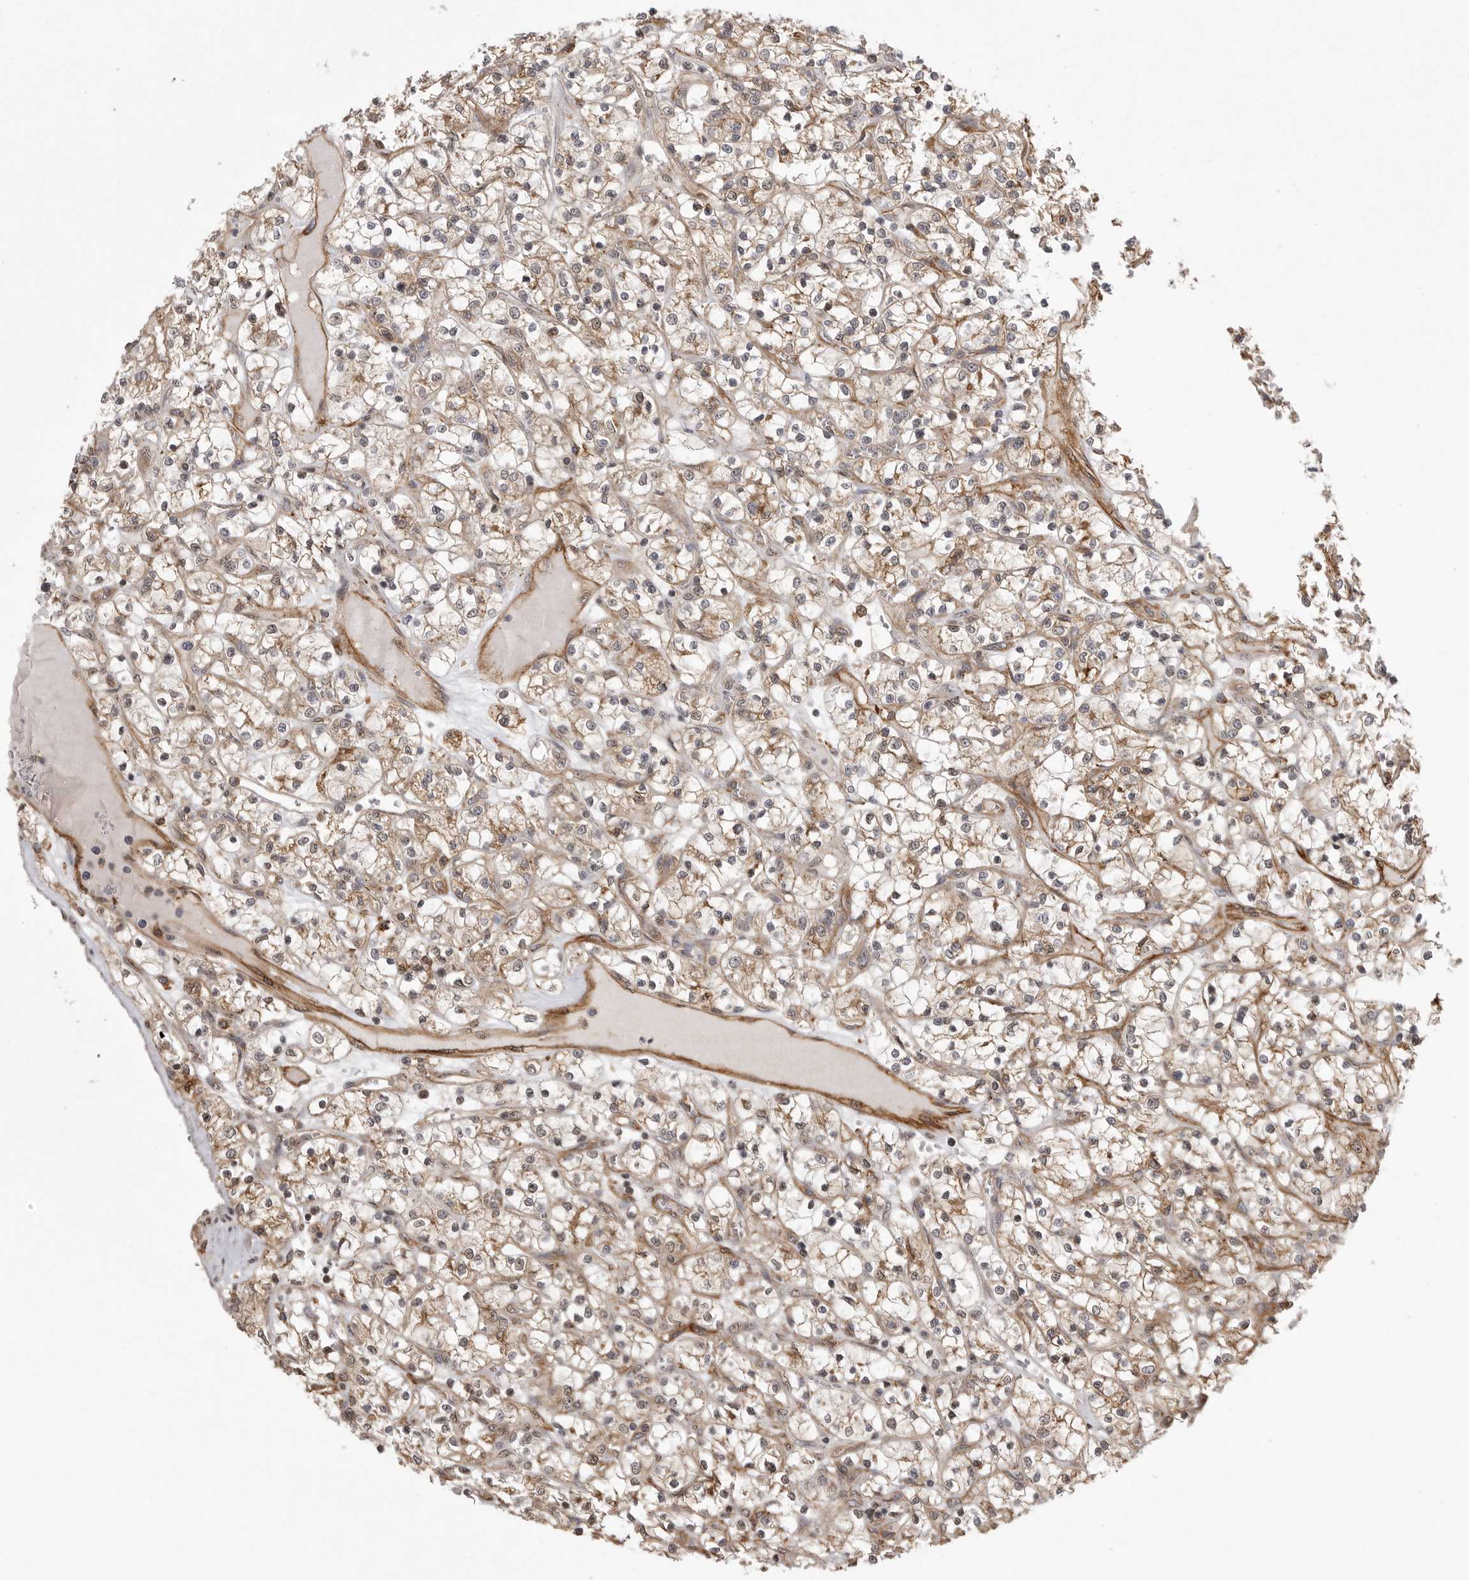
{"staining": {"intensity": "moderate", "quantity": ">75%", "location": "cytoplasmic/membranous"}, "tissue": "renal cancer", "cell_type": "Tumor cells", "image_type": "cancer", "snomed": [{"axis": "morphology", "description": "Adenocarcinoma, NOS"}, {"axis": "topography", "description": "Kidney"}], "caption": "Renal adenocarcinoma stained with IHC exhibits moderate cytoplasmic/membranous staining in about >75% of tumor cells.", "gene": "NECTIN1", "patient": {"sex": "female", "age": 69}}